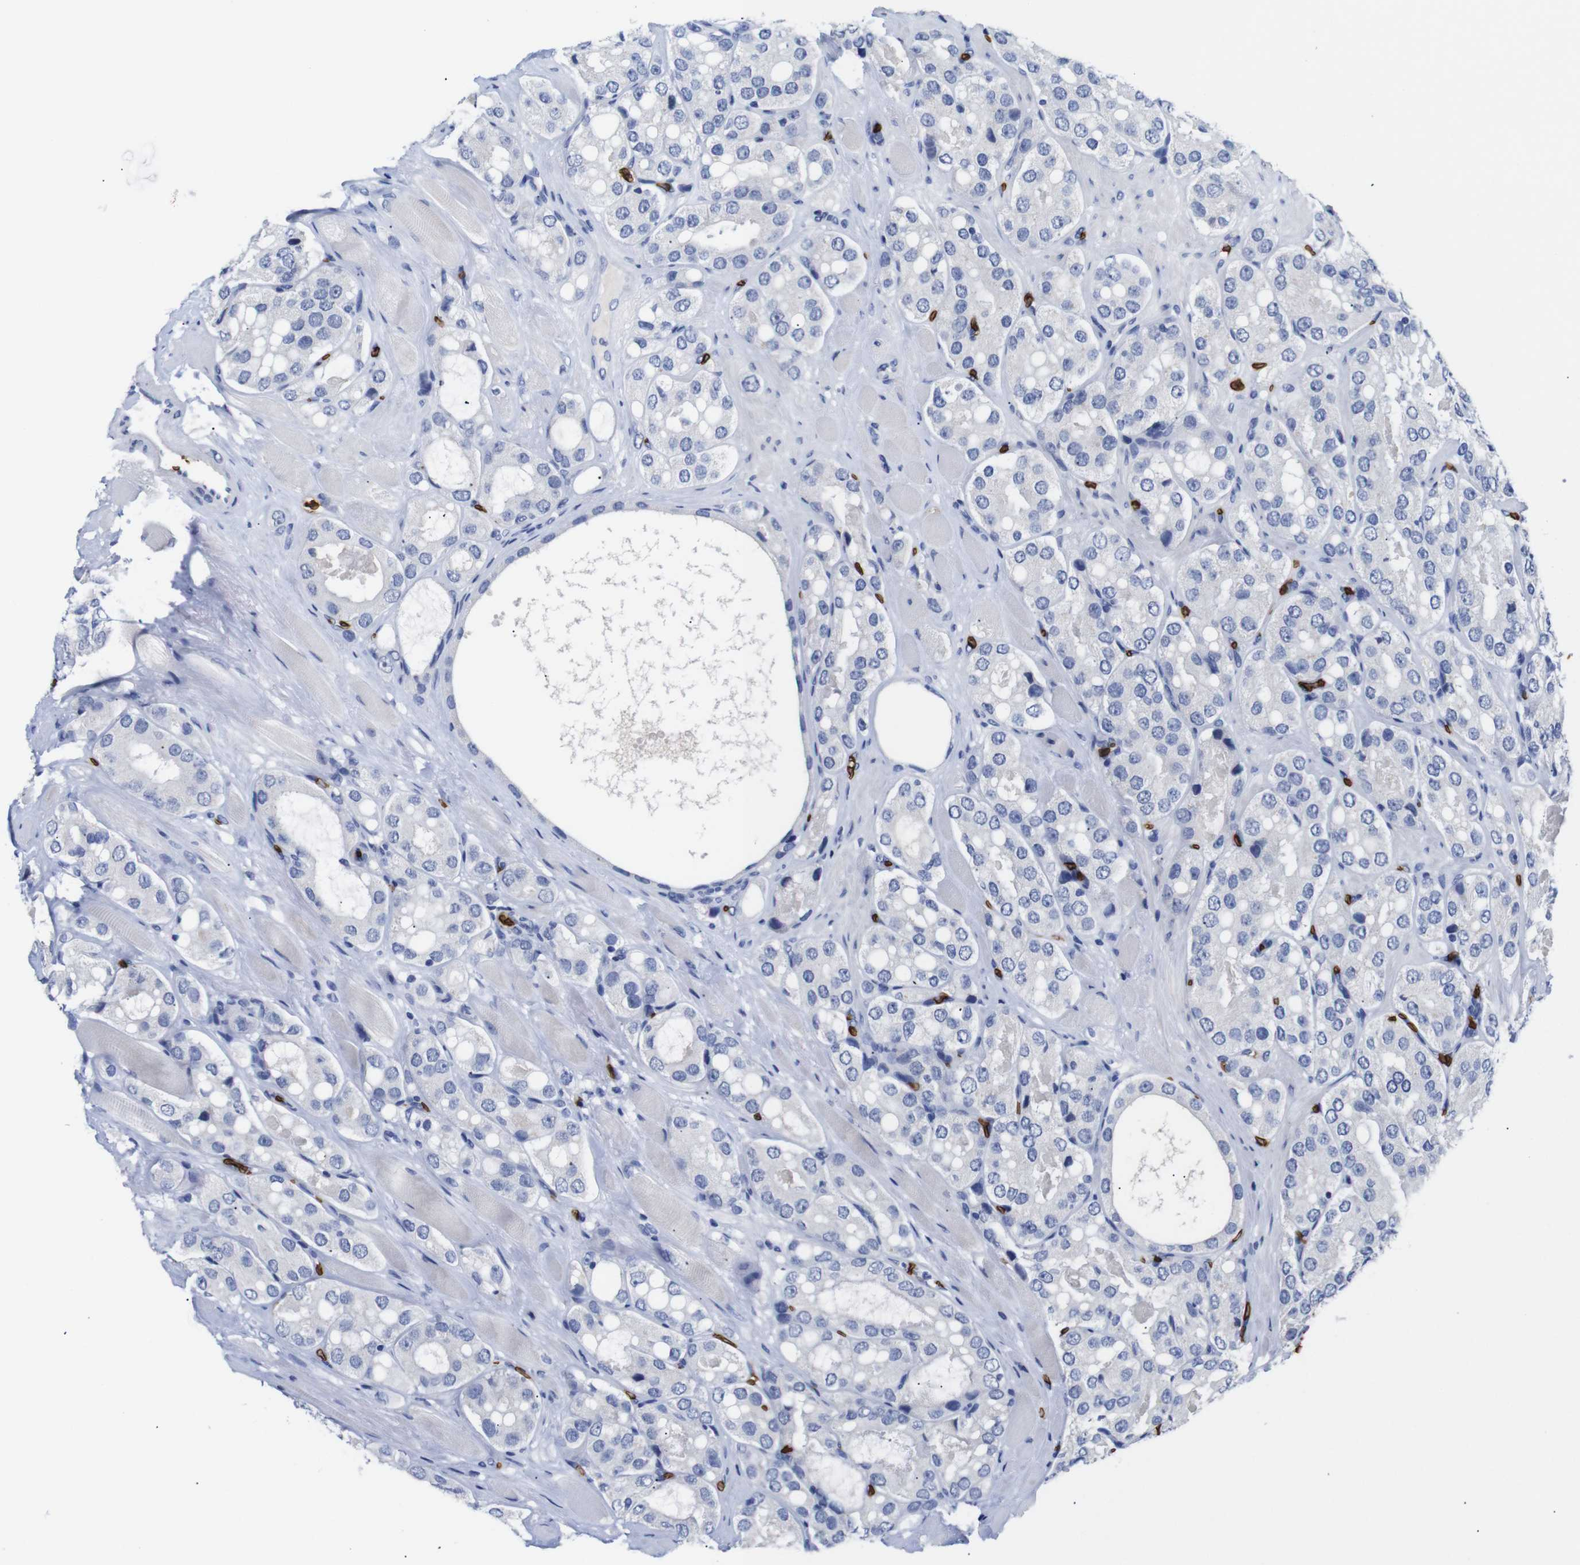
{"staining": {"intensity": "negative", "quantity": "none", "location": "none"}, "tissue": "prostate cancer", "cell_type": "Tumor cells", "image_type": "cancer", "snomed": [{"axis": "morphology", "description": "Adenocarcinoma, High grade"}, {"axis": "topography", "description": "Prostate"}], "caption": "DAB (3,3'-diaminobenzidine) immunohistochemical staining of prostate cancer shows no significant expression in tumor cells.", "gene": "S1PR2", "patient": {"sex": "male", "age": 65}}